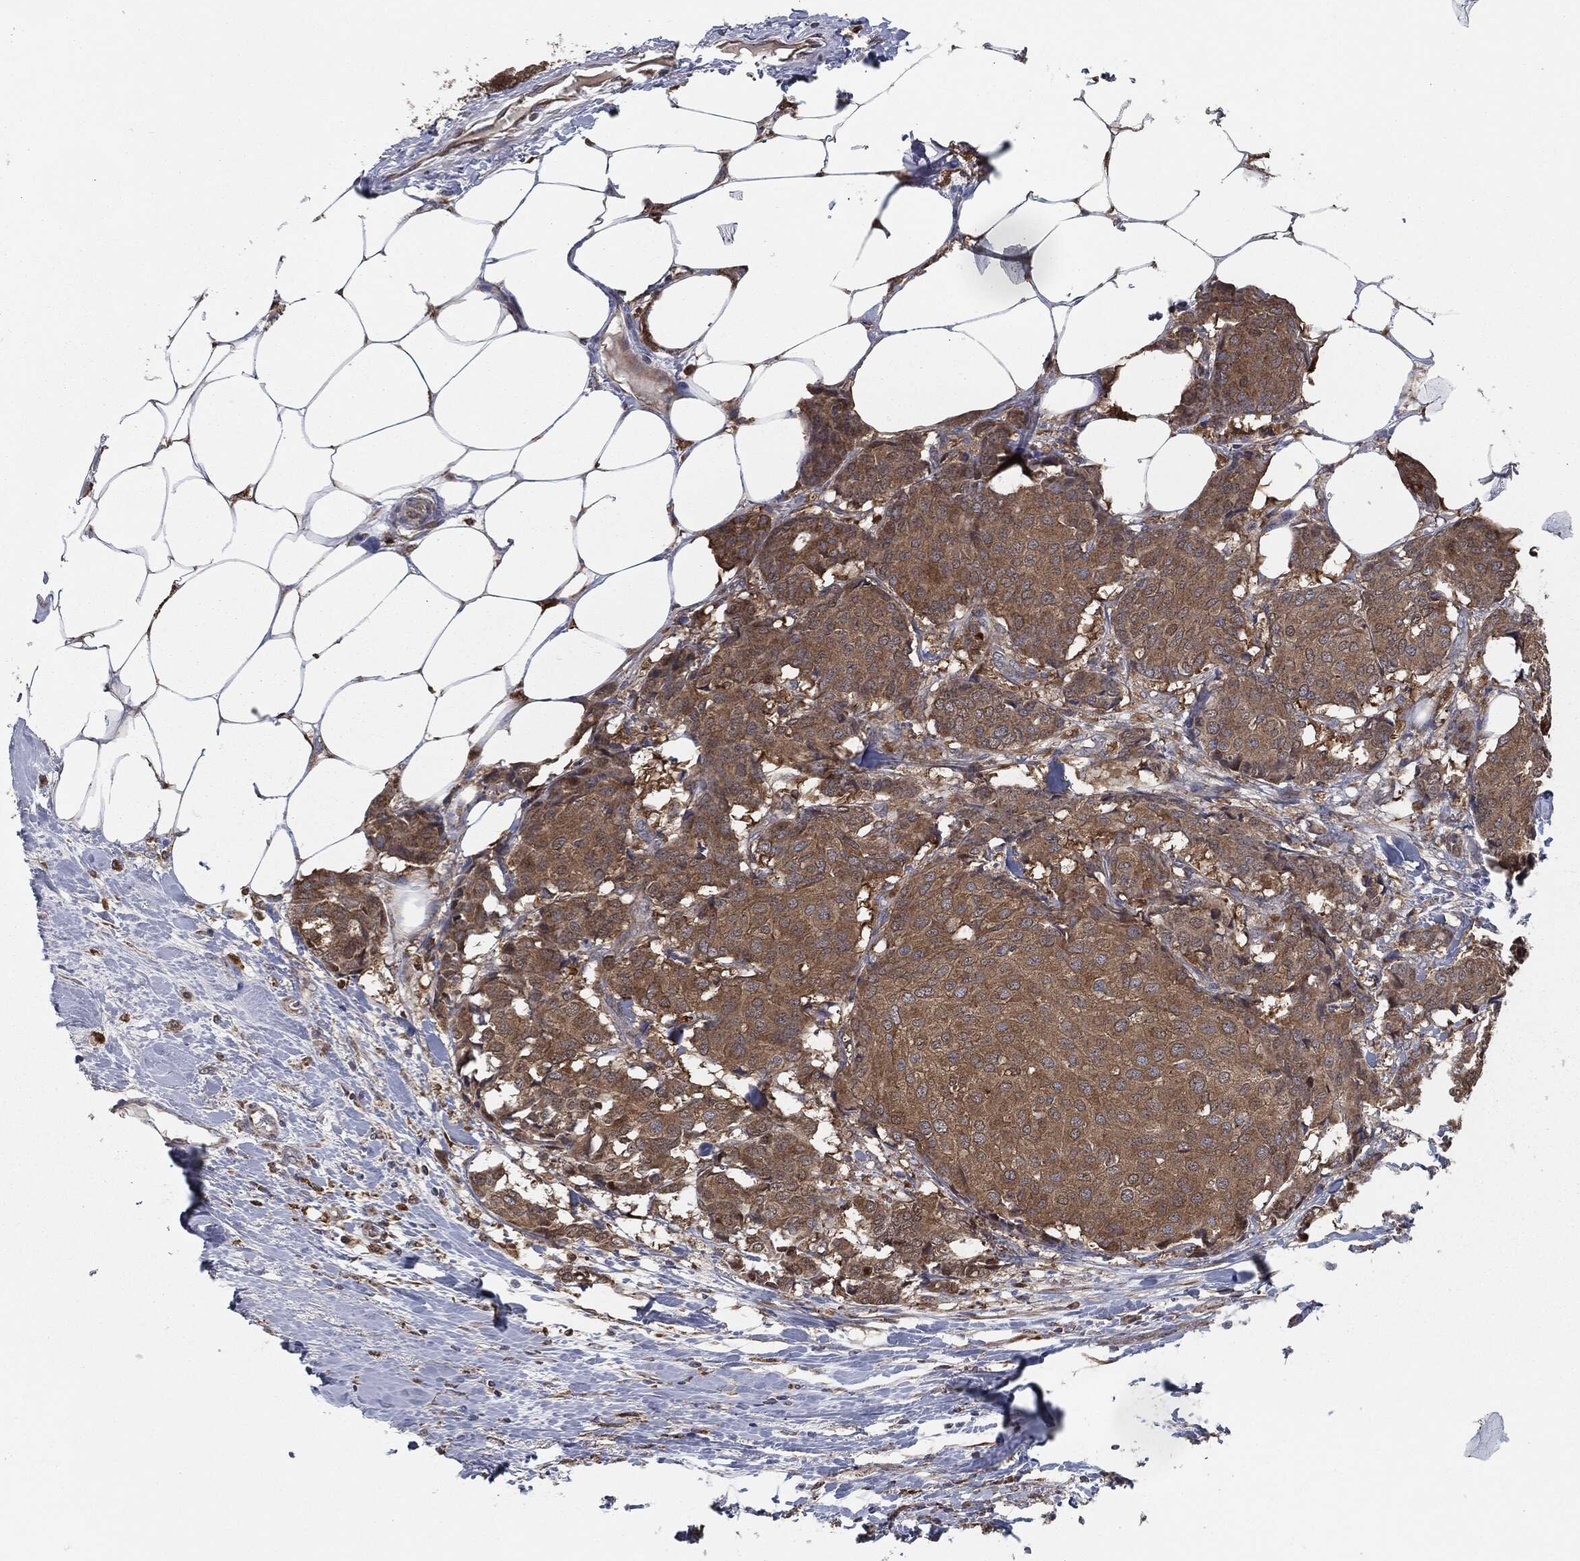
{"staining": {"intensity": "moderate", "quantity": ">75%", "location": "cytoplasmic/membranous"}, "tissue": "breast cancer", "cell_type": "Tumor cells", "image_type": "cancer", "snomed": [{"axis": "morphology", "description": "Duct carcinoma"}, {"axis": "topography", "description": "Breast"}], "caption": "High-magnification brightfield microscopy of breast cancer stained with DAB (brown) and counterstained with hematoxylin (blue). tumor cells exhibit moderate cytoplasmic/membranous staining is appreciated in approximately>75% of cells. The staining was performed using DAB (3,3'-diaminobenzidine) to visualize the protein expression in brown, while the nuclei were stained in blue with hematoxylin (Magnification: 20x).", "gene": "PRDX4", "patient": {"sex": "female", "age": 75}}